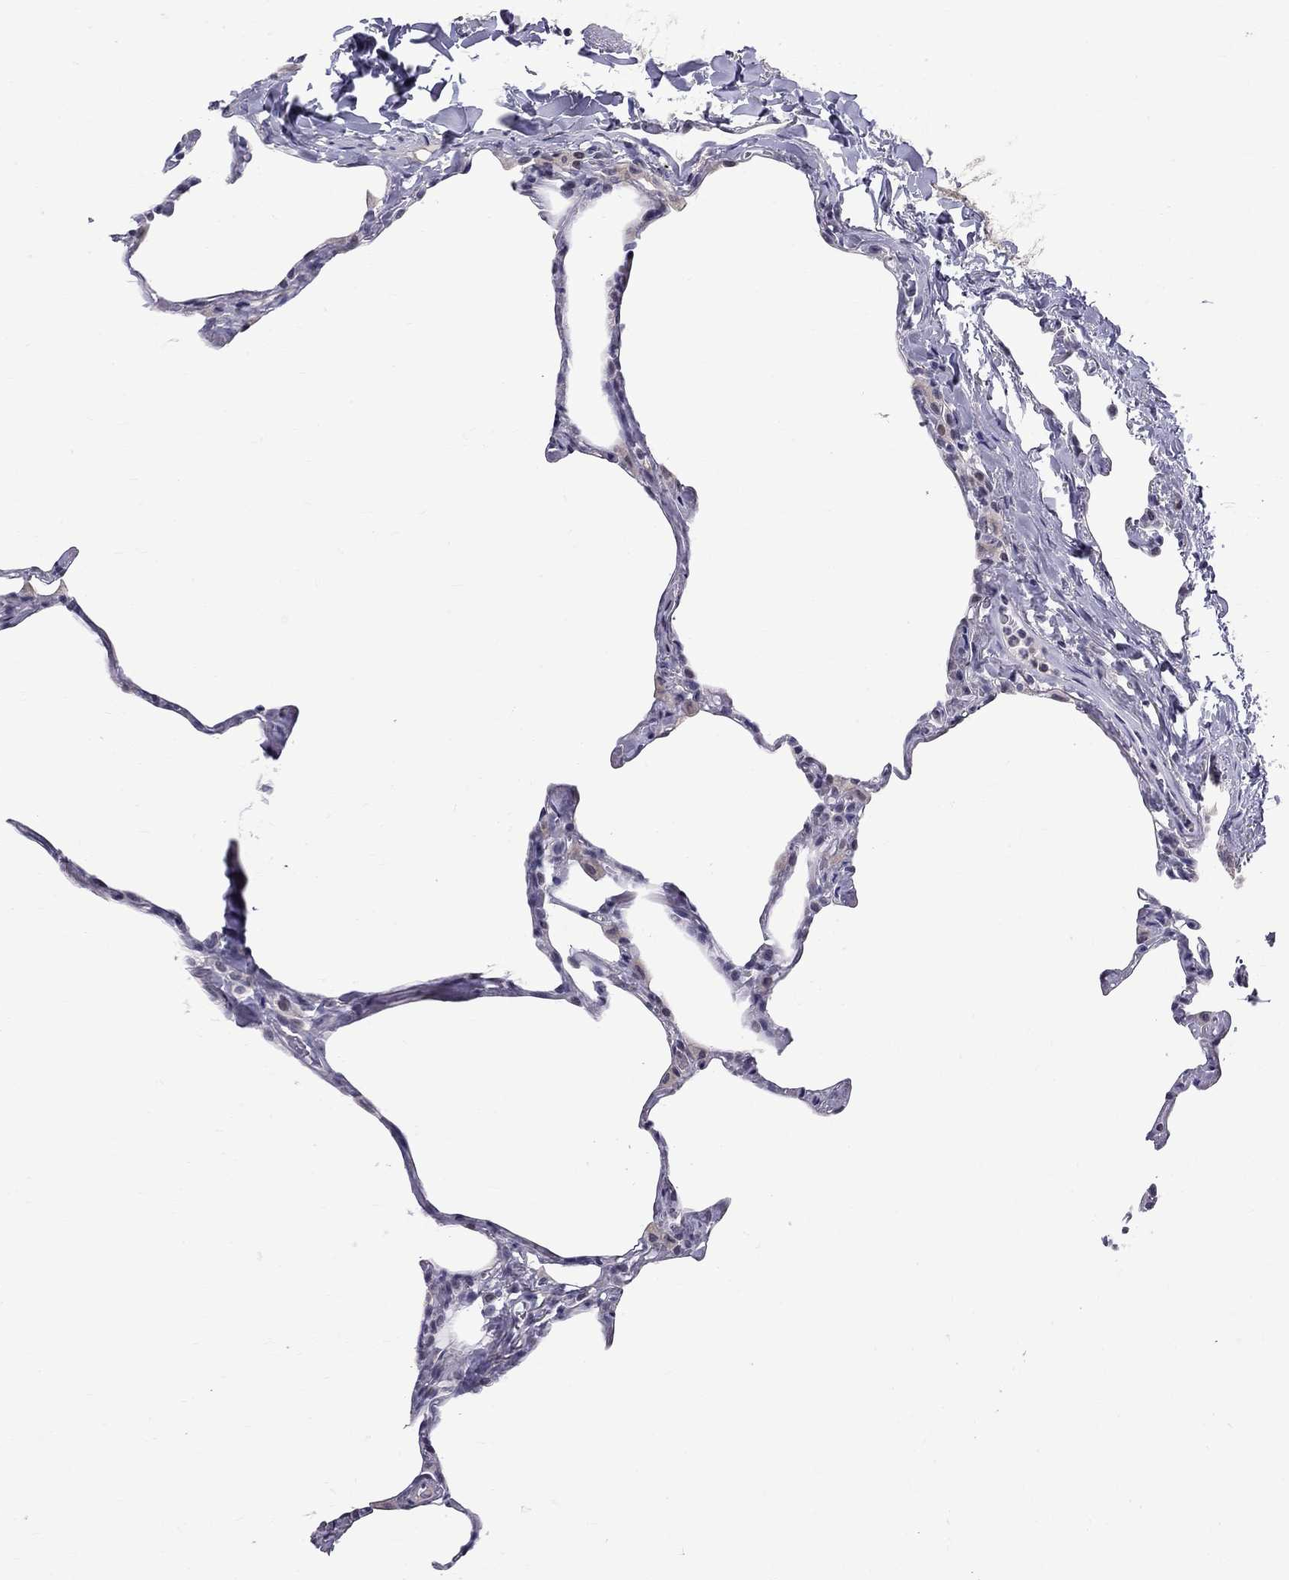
{"staining": {"intensity": "negative", "quantity": "none", "location": "none"}, "tissue": "lung", "cell_type": "Alveolar cells", "image_type": "normal", "snomed": [{"axis": "morphology", "description": "Normal tissue, NOS"}, {"axis": "topography", "description": "Lung"}], "caption": "Micrograph shows no significant protein staining in alveolar cells of benign lung. (Immunohistochemistry (ihc), brightfield microscopy, high magnification).", "gene": "RTL9", "patient": {"sex": "male", "age": 65}}